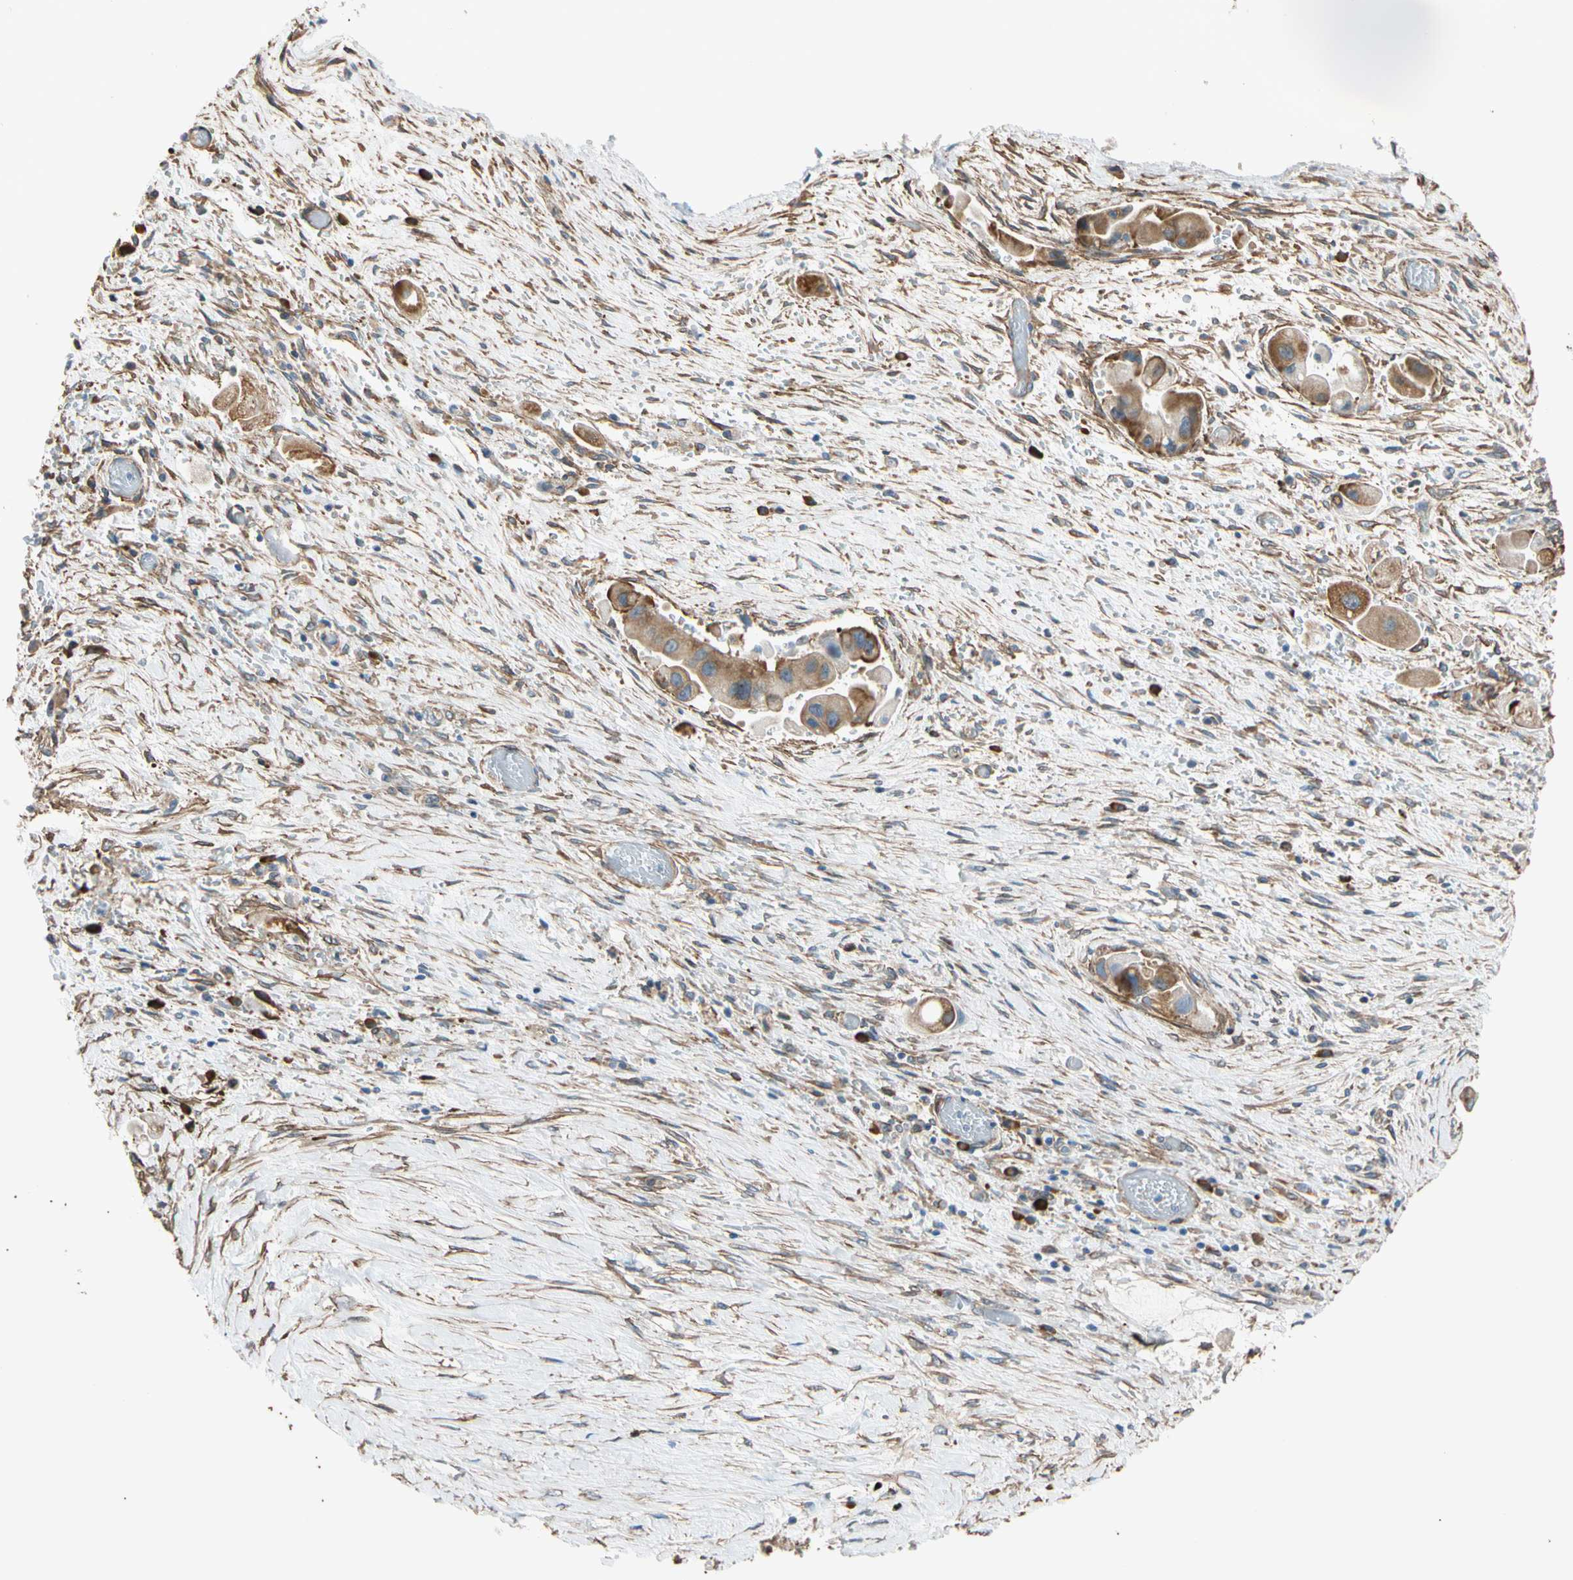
{"staining": {"intensity": "moderate", "quantity": ">75%", "location": "cytoplasmic/membranous"}, "tissue": "liver cancer", "cell_type": "Tumor cells", "image_type": "cancer", "snomed": [{"axis": "morphology", "description": "Normal tissue, NOS"}, {"axis": "morphology", "description": "Cholangiocarcinoma"}, {"axis": "topography", "description": "Liver"}, {"axis": "topography", "description": "Peripheral nerve tissue"}], "caption": "Immunohistochemistry (IHC) of liver cholangiocarcinoma displays medium levels of moderate cytoplasmic/membranous positivity in about >75% of tumor cells. (IHC, brightfield microscopy, high magnification).", "gene": "LIMK2", "patient": {"sex": "male", "age": 50}}